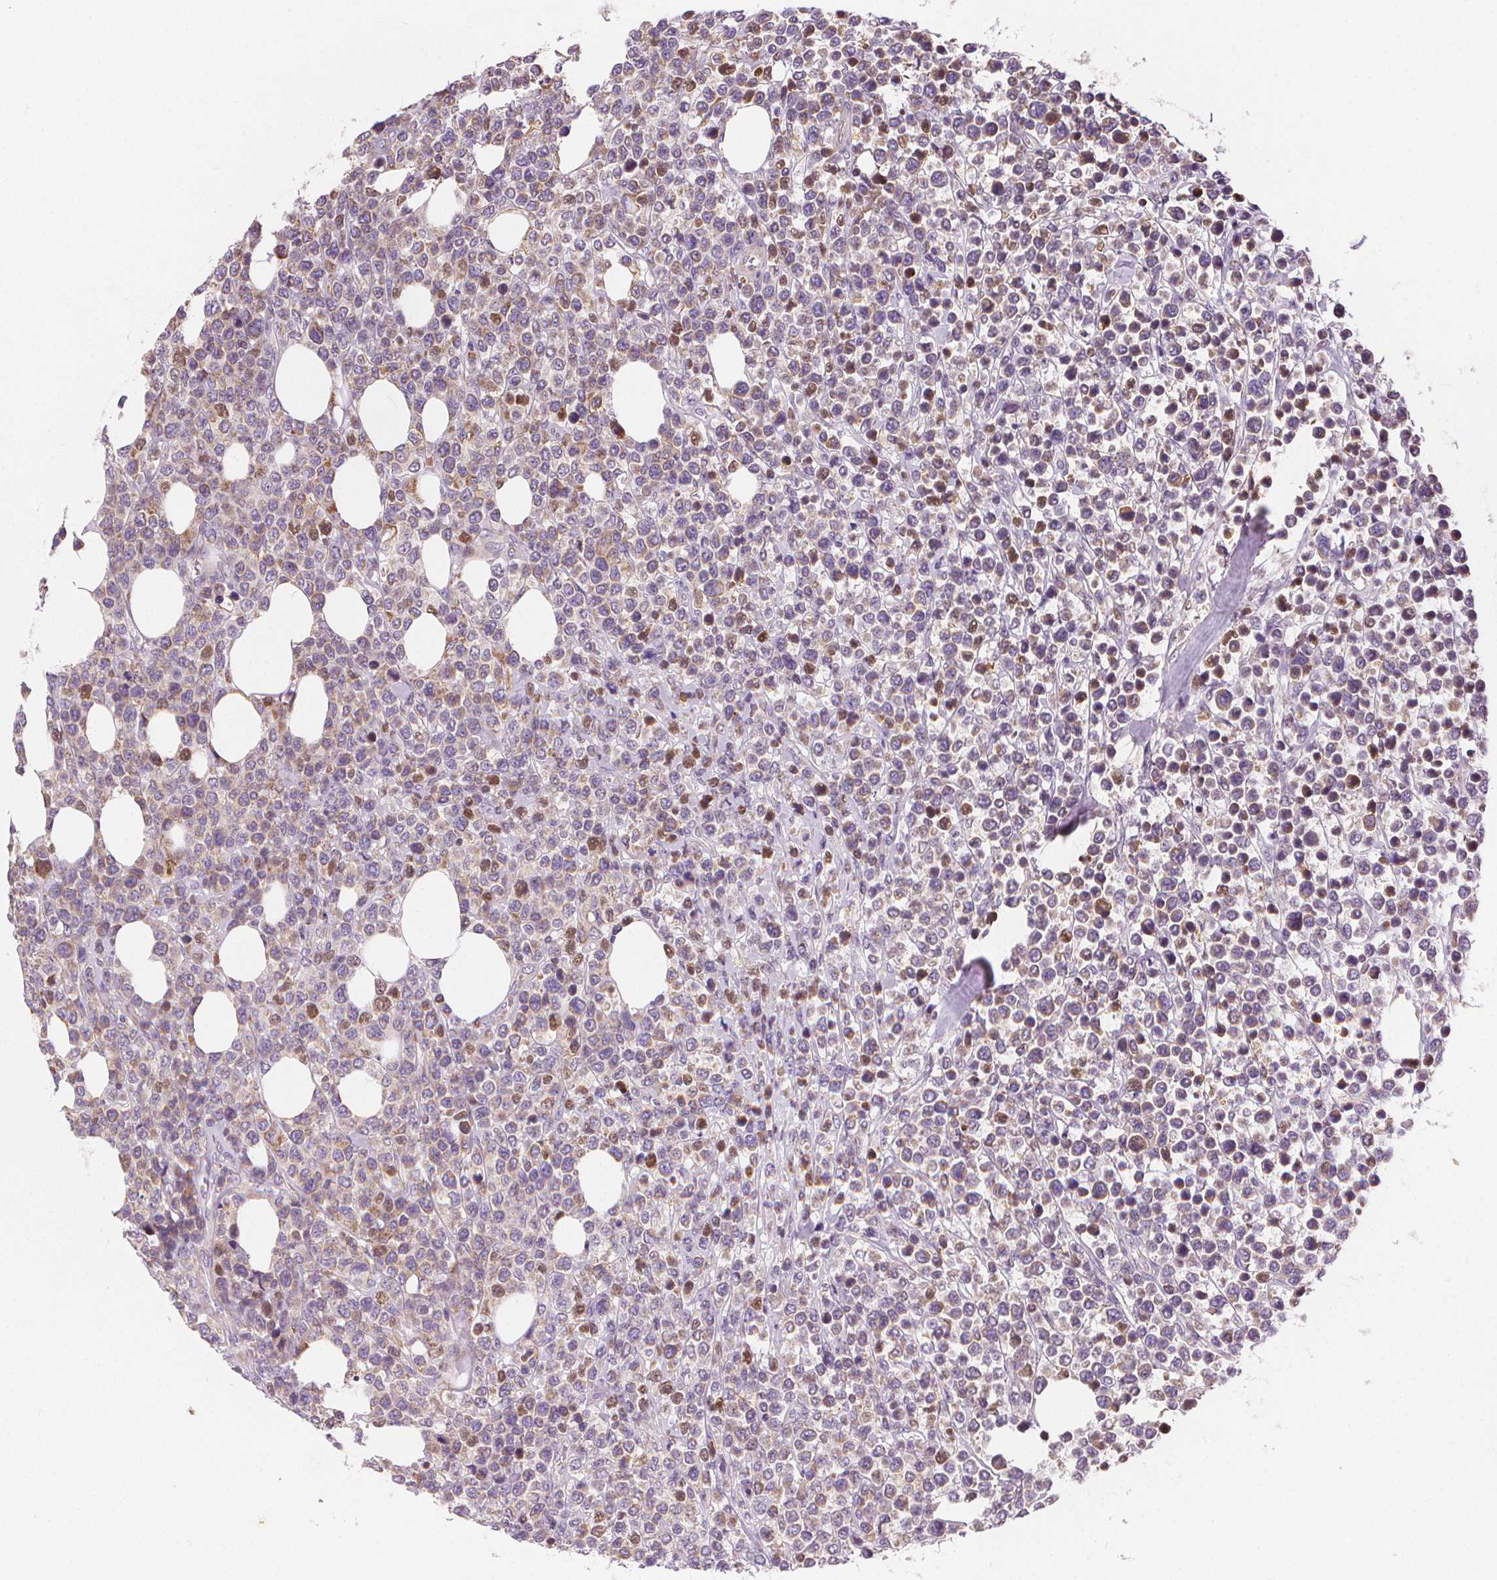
{"staining": {"intensity": "moderate", "quantity": "25%-75%", "location": "cytoplasmic/membranous"}, "tissue": "lymphoma", "cell_type": "Tumor cells", "image_type": "cancer", "snomed": [{"axis": "morphology", "description": "Malignant lymphoma, non-Hodgkin's type, High grade"}, {"axis": "topography", "description": "Soft tissue"}], "caption": "Protein expression analysis of lymphoma displays moderate cytoplasmic/membranous positivity in approximately 25%-75% of tumor cells.", "gene": "RAB20", "patient": {"sex": "female", "age": 56}}